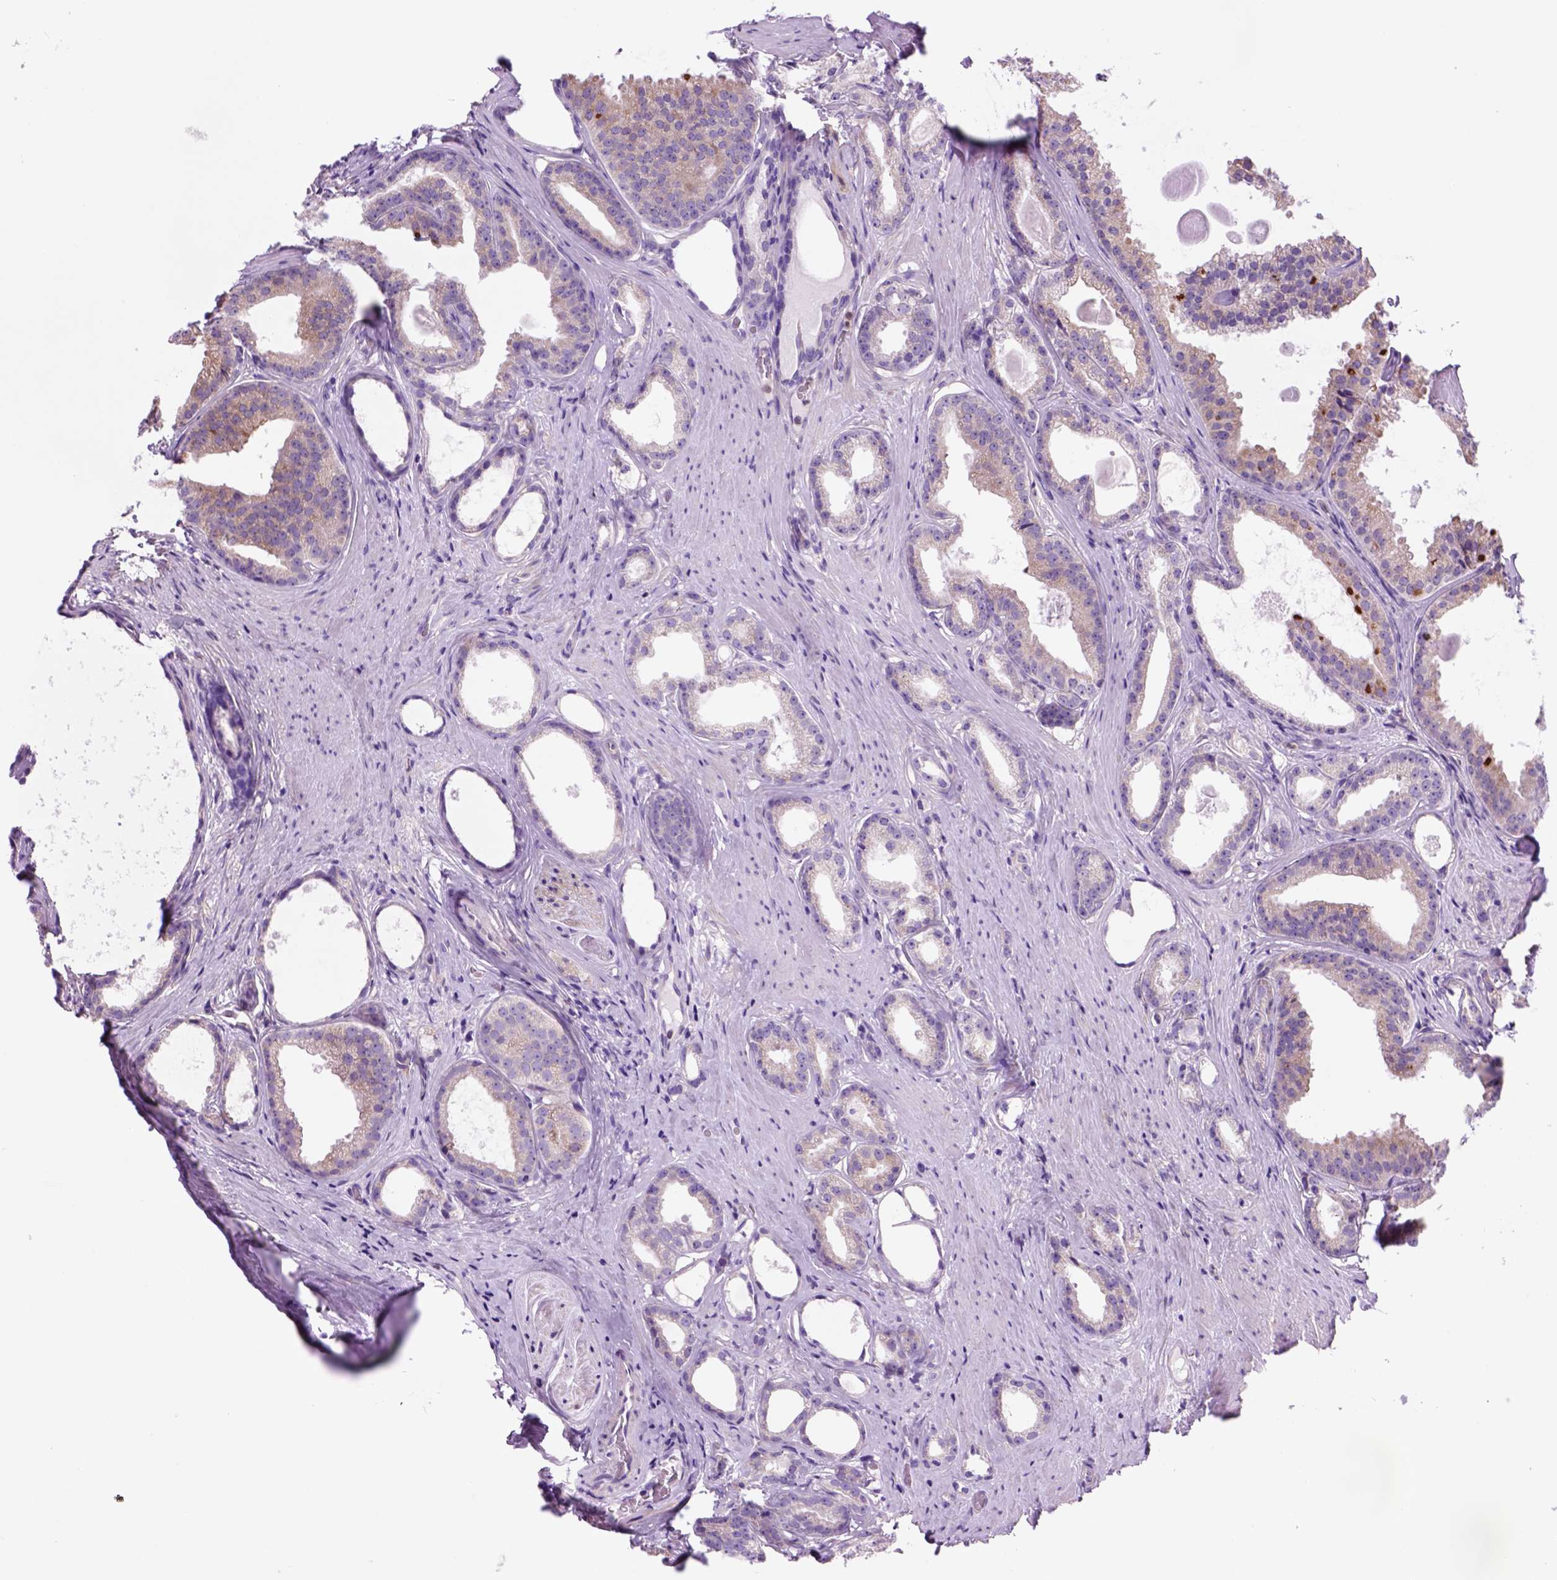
{"staining": {"intensity": "moderate", "quantity": "<25%", "location": "cytoplasmic/membranous"}, "tissue": "prostate cancer", "cell_type": "Tumor cells", "image_type": "cancer", "snomed": [{"axis": "morphology", "description": "Adenocarcinoma, Low grade"}, {"axis": "topography", "description": "Prostate"}], "caption": "Prostate low-grade adenocarcinoma was stained to show a protein in brown. There is low levels of moderate cytoplasmic/membranous staining in approximately <25% of tumor cells.", "gene": "PIAS3", "patient": {"sex": "male", "age": 65}}